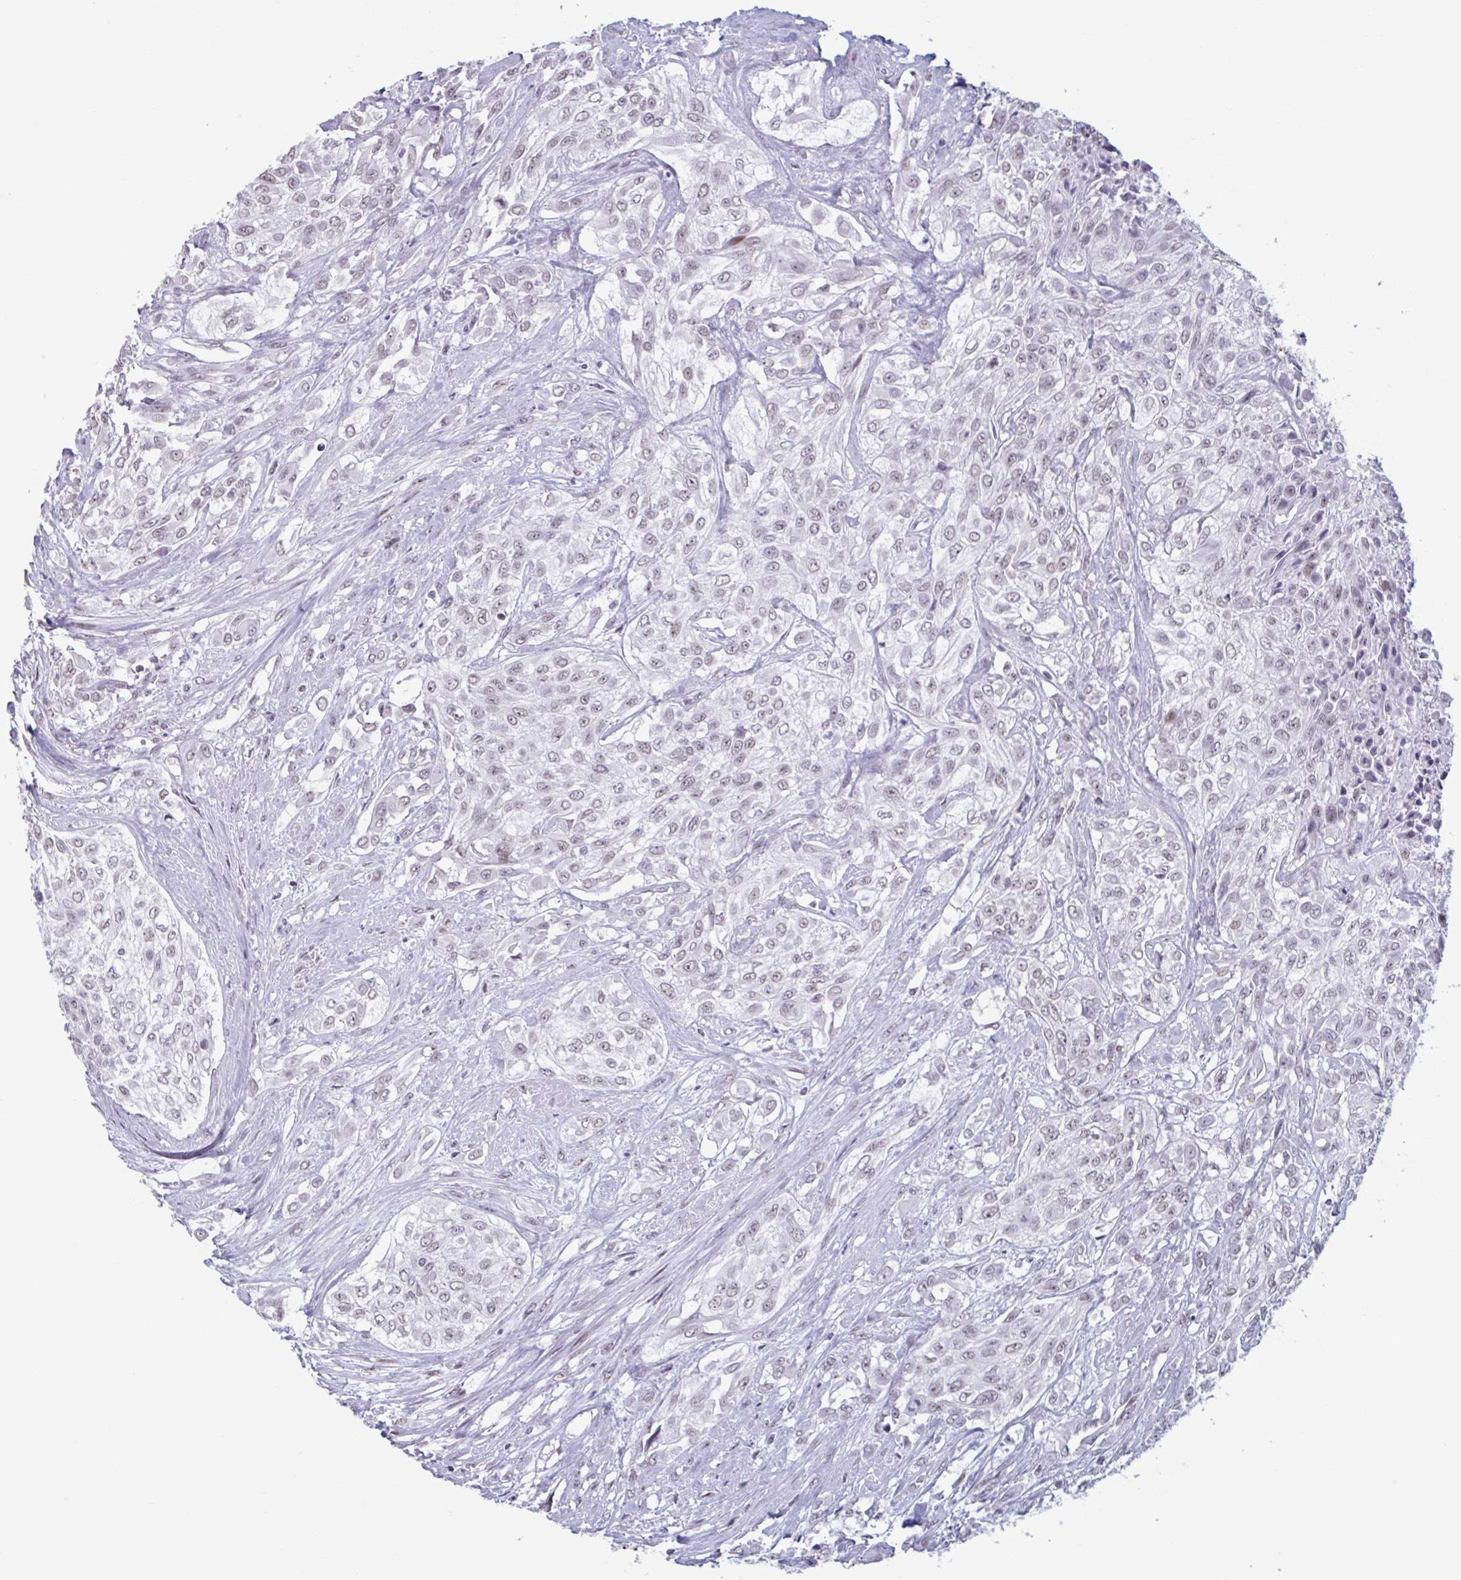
{"staining": {"intensity": "weak", "quantity": "25%-75%", "location": "nuclear"}, "tissue": "urothelial cancer", "cell_type": "Tumor cells", "image_type": "cancer", "snomed": [{"axis": "morphology", "description": "Urothelial carcinoma, High grade"}, {"axis": "topography", "description": "Urinary bladder"}], "caption": "Immunohistochemical staining of urothelial cancer displays low levels of weak nuclear expression in approximately 25%-75% of tumor cells.", "gene": "HSD17B6", "patient": {"sex": "male", "age": 57}}